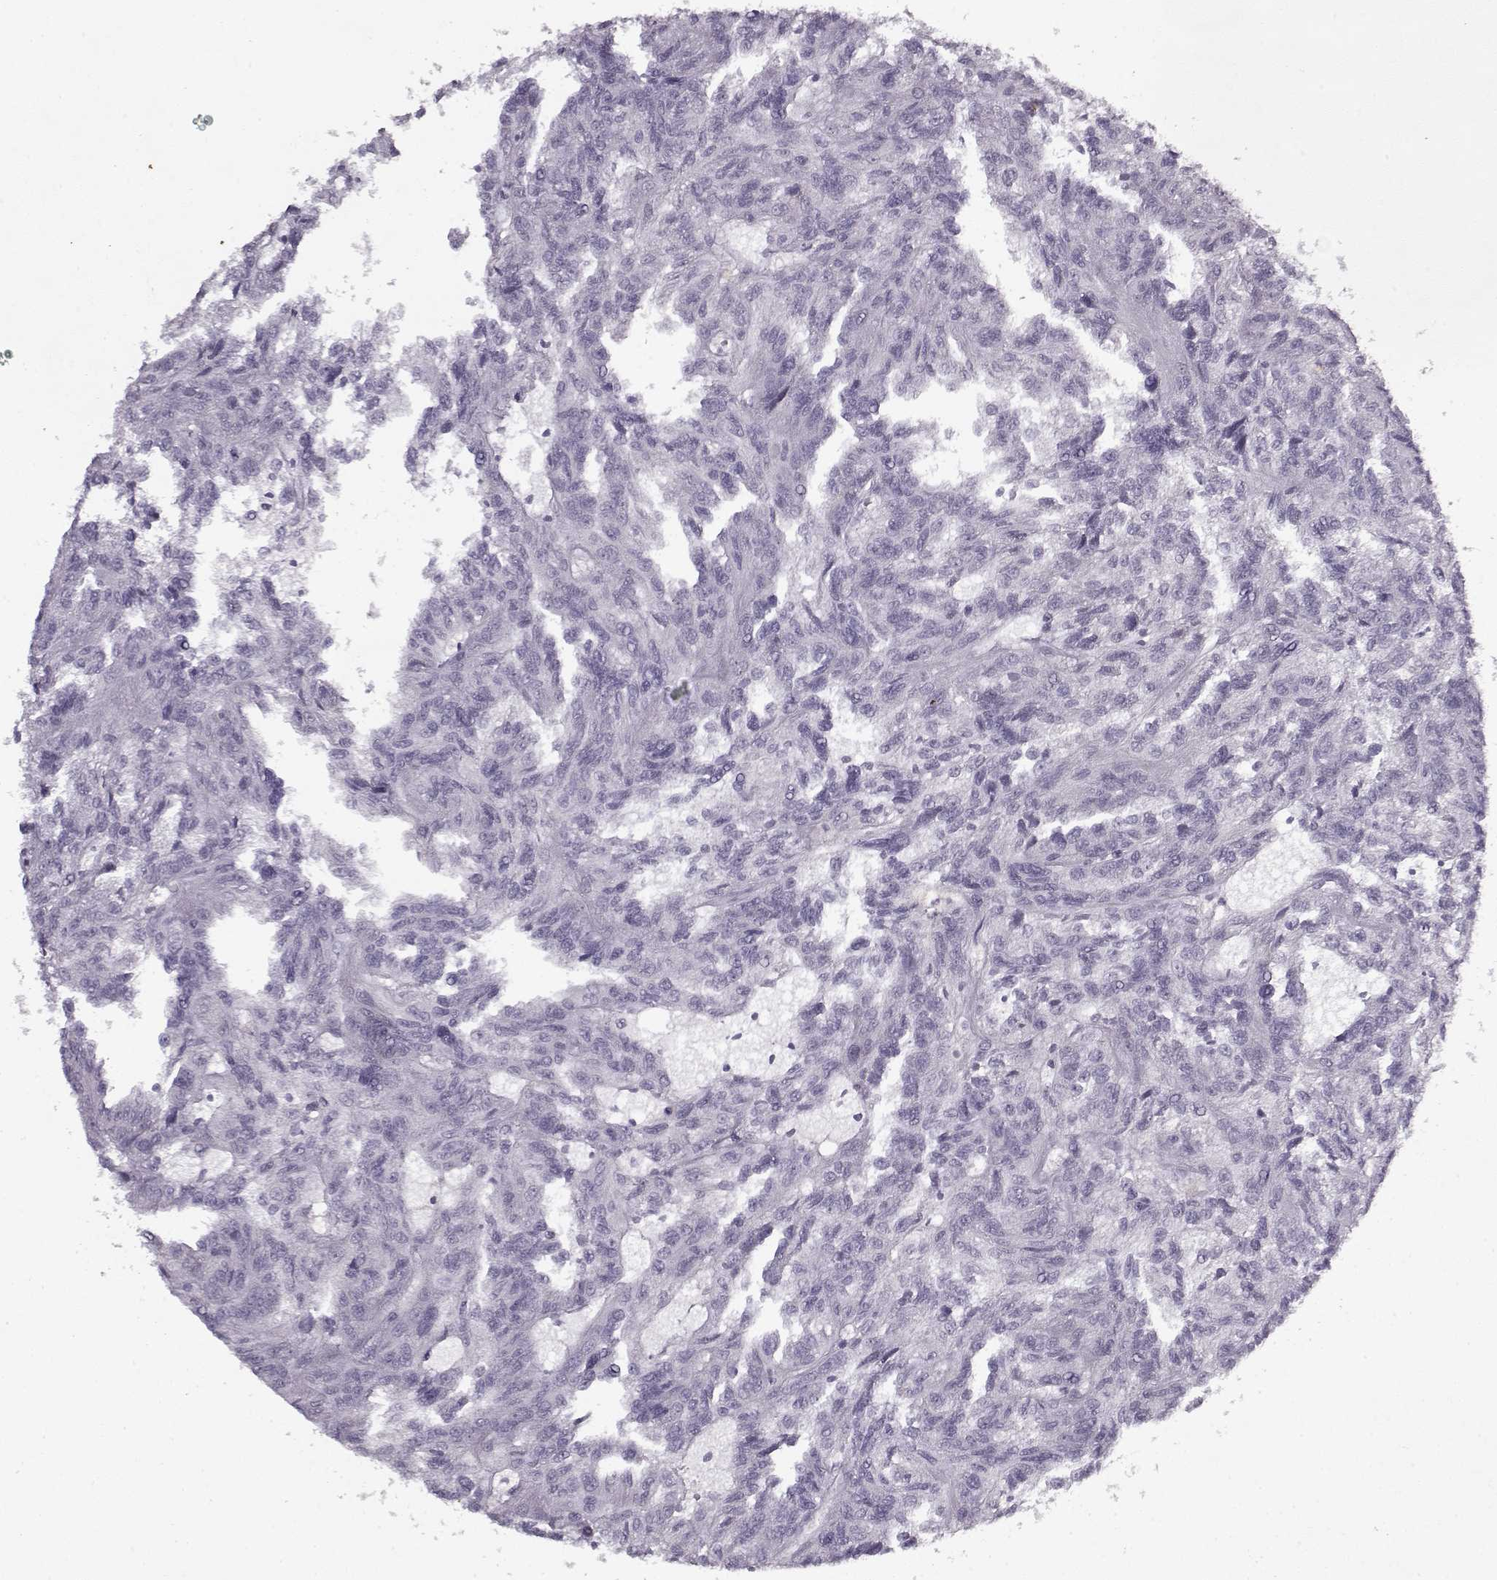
{"staining": {"intensity": "negative", "quantity": "none", "location": "none"}, "tissue": "renal cancer", "cell_type": "Tumor cells", "image_type": "cancer", "snomed": [{"axis": "morphology", "description": "Adenocarcinoma, NOS"}, {"axis": "topography", "description": "Kidney"}], "caption": "Renal cancer was stained to show a protein in brown. There is no significant staining in tumor cells.", "gene": "KRT9", "patient": {"sex": "male", "age": 79}}